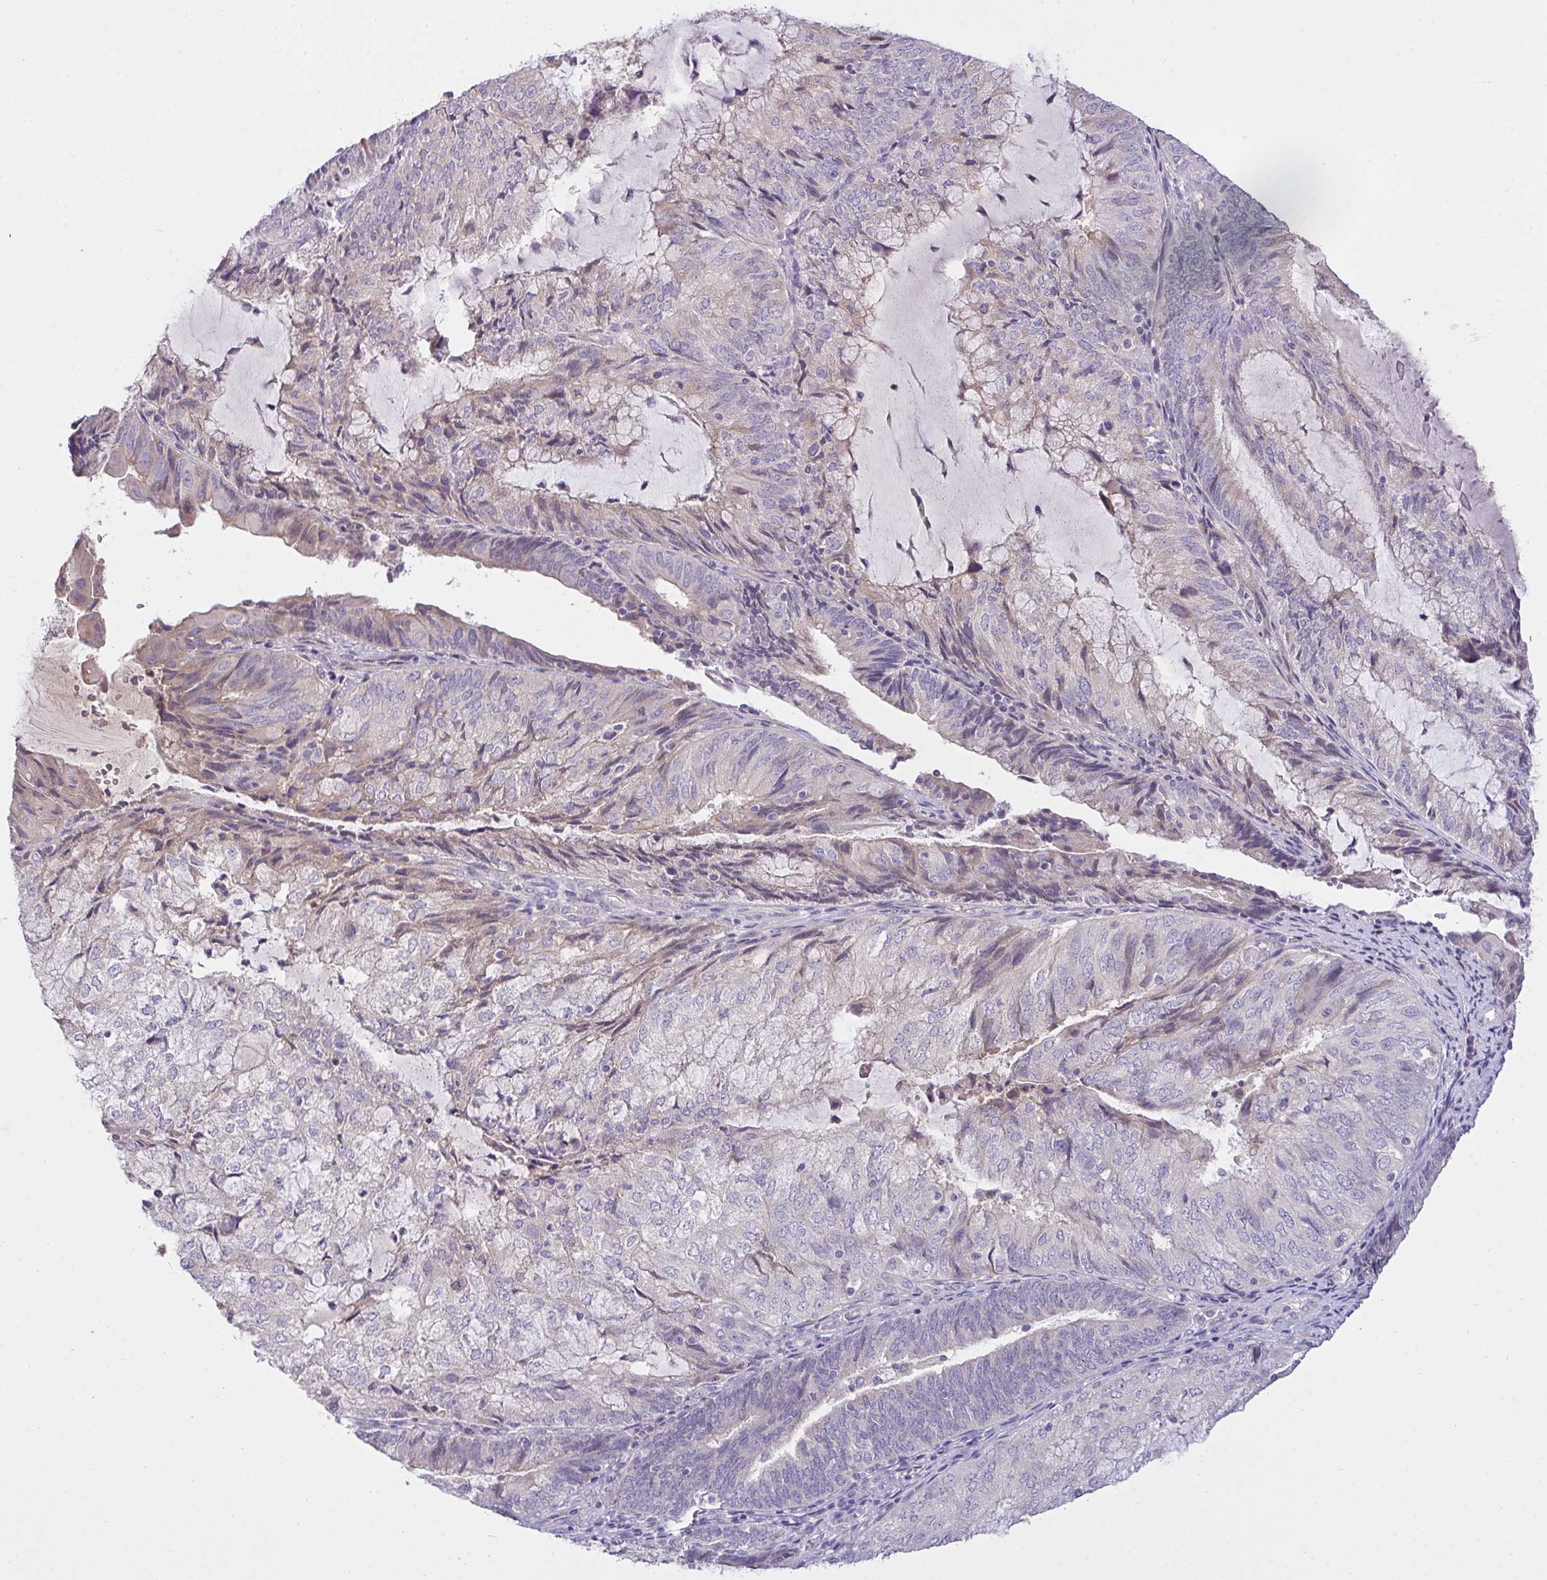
{"staining": {"intensity": "weak", "quantity": "<25%", "location": "cytoplasmic/membranous"}, "tissue": "endometrial cancer", "cell_type": "Tumor cells", "image_type": "cancer", "snomed": [{"axis": "morphology", "description": "Adenocarcinoma, NOS"}, {"axis": "topography", "description": "Endometrium"}], "caption": "Tumor cells show no significant protein positivity in adenocarcinoma (endometrial).", "gene": "ZNF581", "patient": {"sex": "female", "age": 81}}